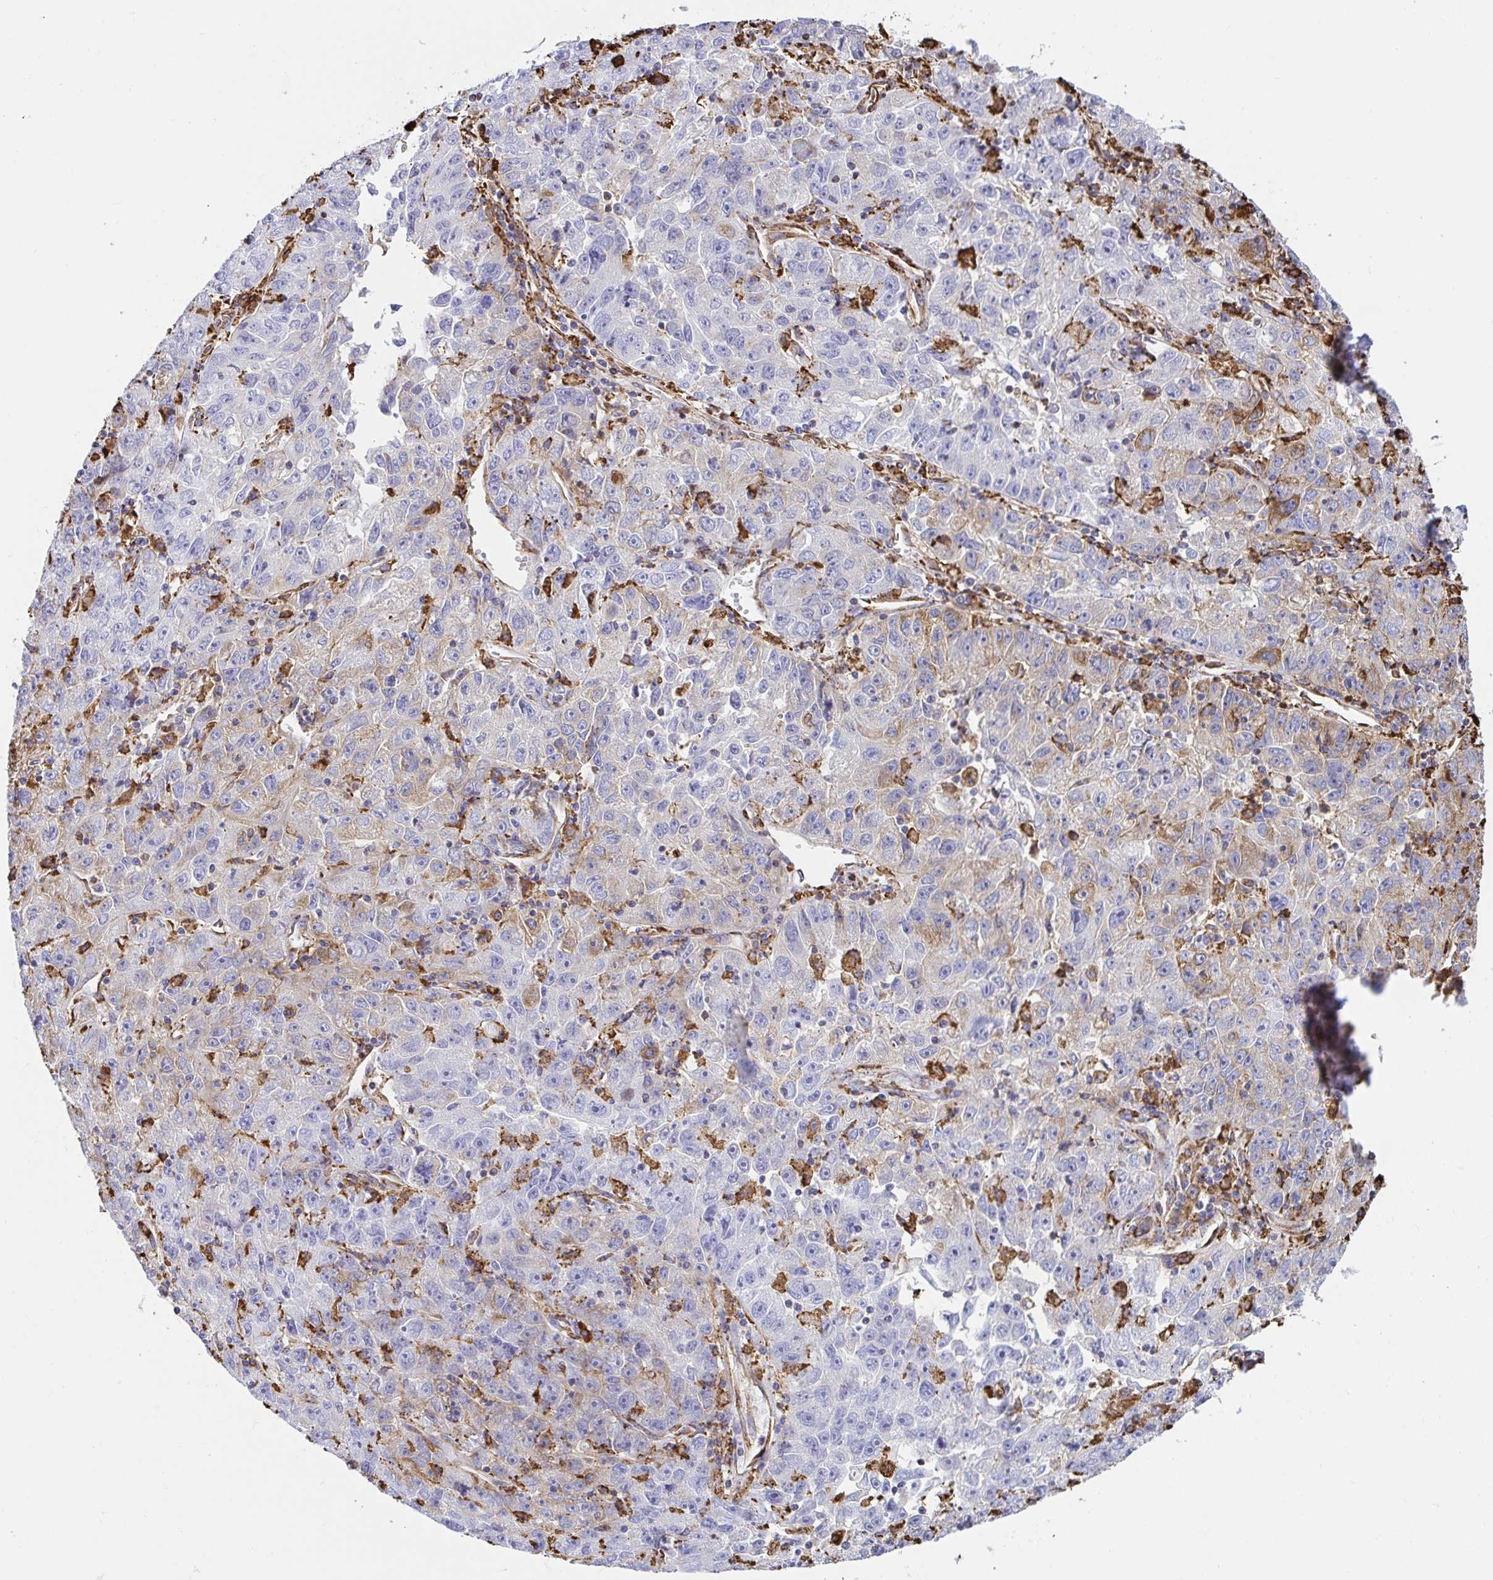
{"staining": {"intensity": "negative", "quantity": "none", "location": "none"}, "tissue": "lung cancer", "cell_type": "Tumor cells", "image_type": "cancer", "snomed": [{"axis": "morphology", "description": "Normal morphology"}, {"axis": "morphology", "description": "Adenocarcinoma, NOS"}, {"axis": "topography", "description": "Lymph node"}, {"axis": "topography", "description": "Lung"}], "caption": "Immunohistochemistry histopathology image of neoplastic tissue: human lung cancer (adenocarcinoma) stained with DAB (3,3'-diaminobenzidine) exhibits no significant protein positivity in tumor cells.", "gene": "CLGN", "patient": {"sex": "female", "age": 57}}